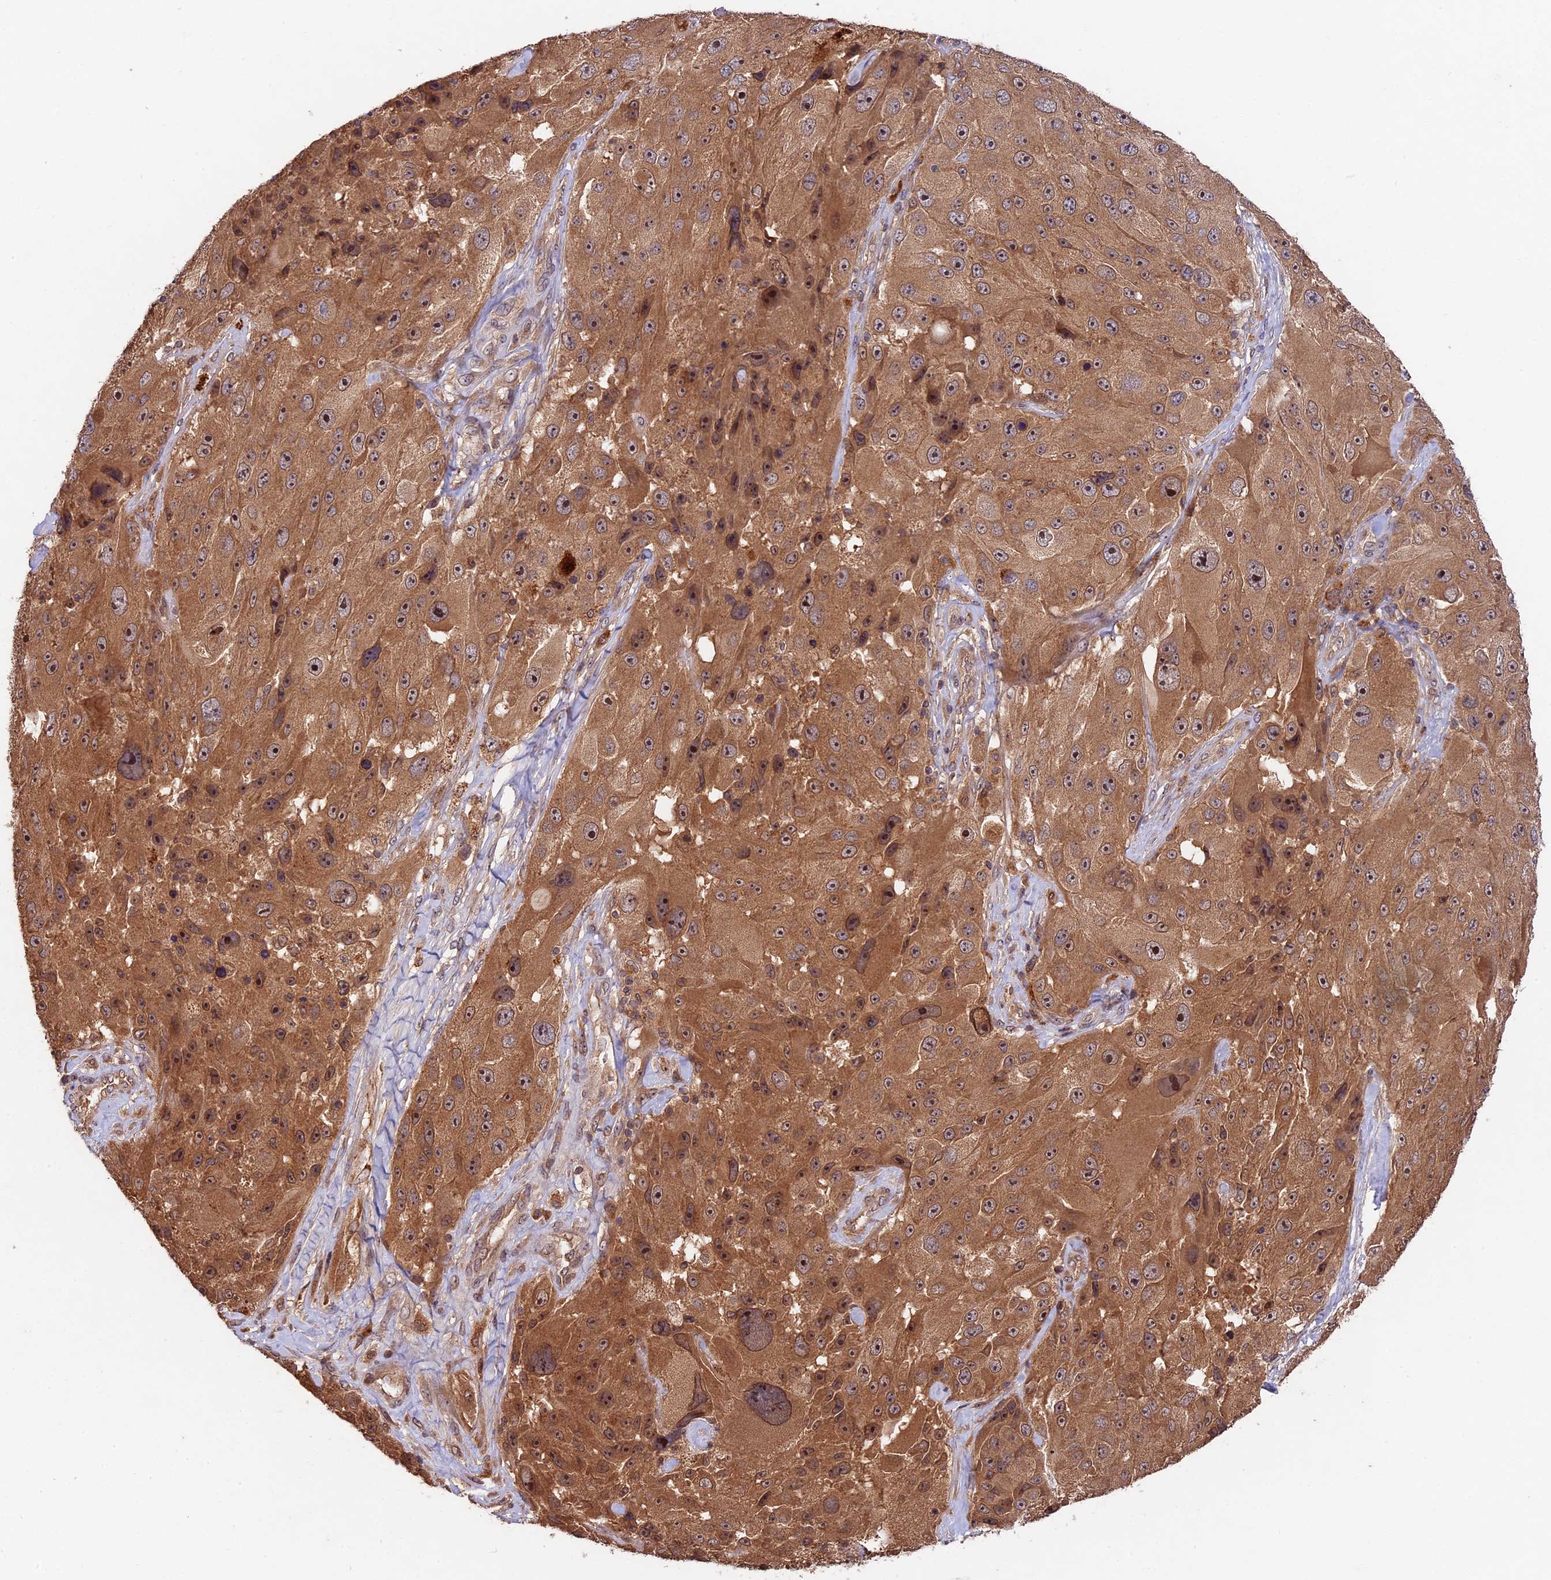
{"staining": {"intensity": "moderate", "quantity": ">75%", "location": "cytoplasmic/membranous"}, "tissue": "melanoma", "cell_type": "Tumor cells", "image_type": "cancer", "snomed": [{"axis": "morphology", "description": "Malignant melanoma, Metastatic site"}, {"axis": "topography", "description": "Lymph node"}], "caption": "Immunohistochemical staining of malignant melanoma (metastatic site) demonstrates medium levels of moderate cytoplasmic/membranous expression in about >75% of tumor cells.", "gene": "CHAC1", "patient": {"sex": "male", "age": 62}}